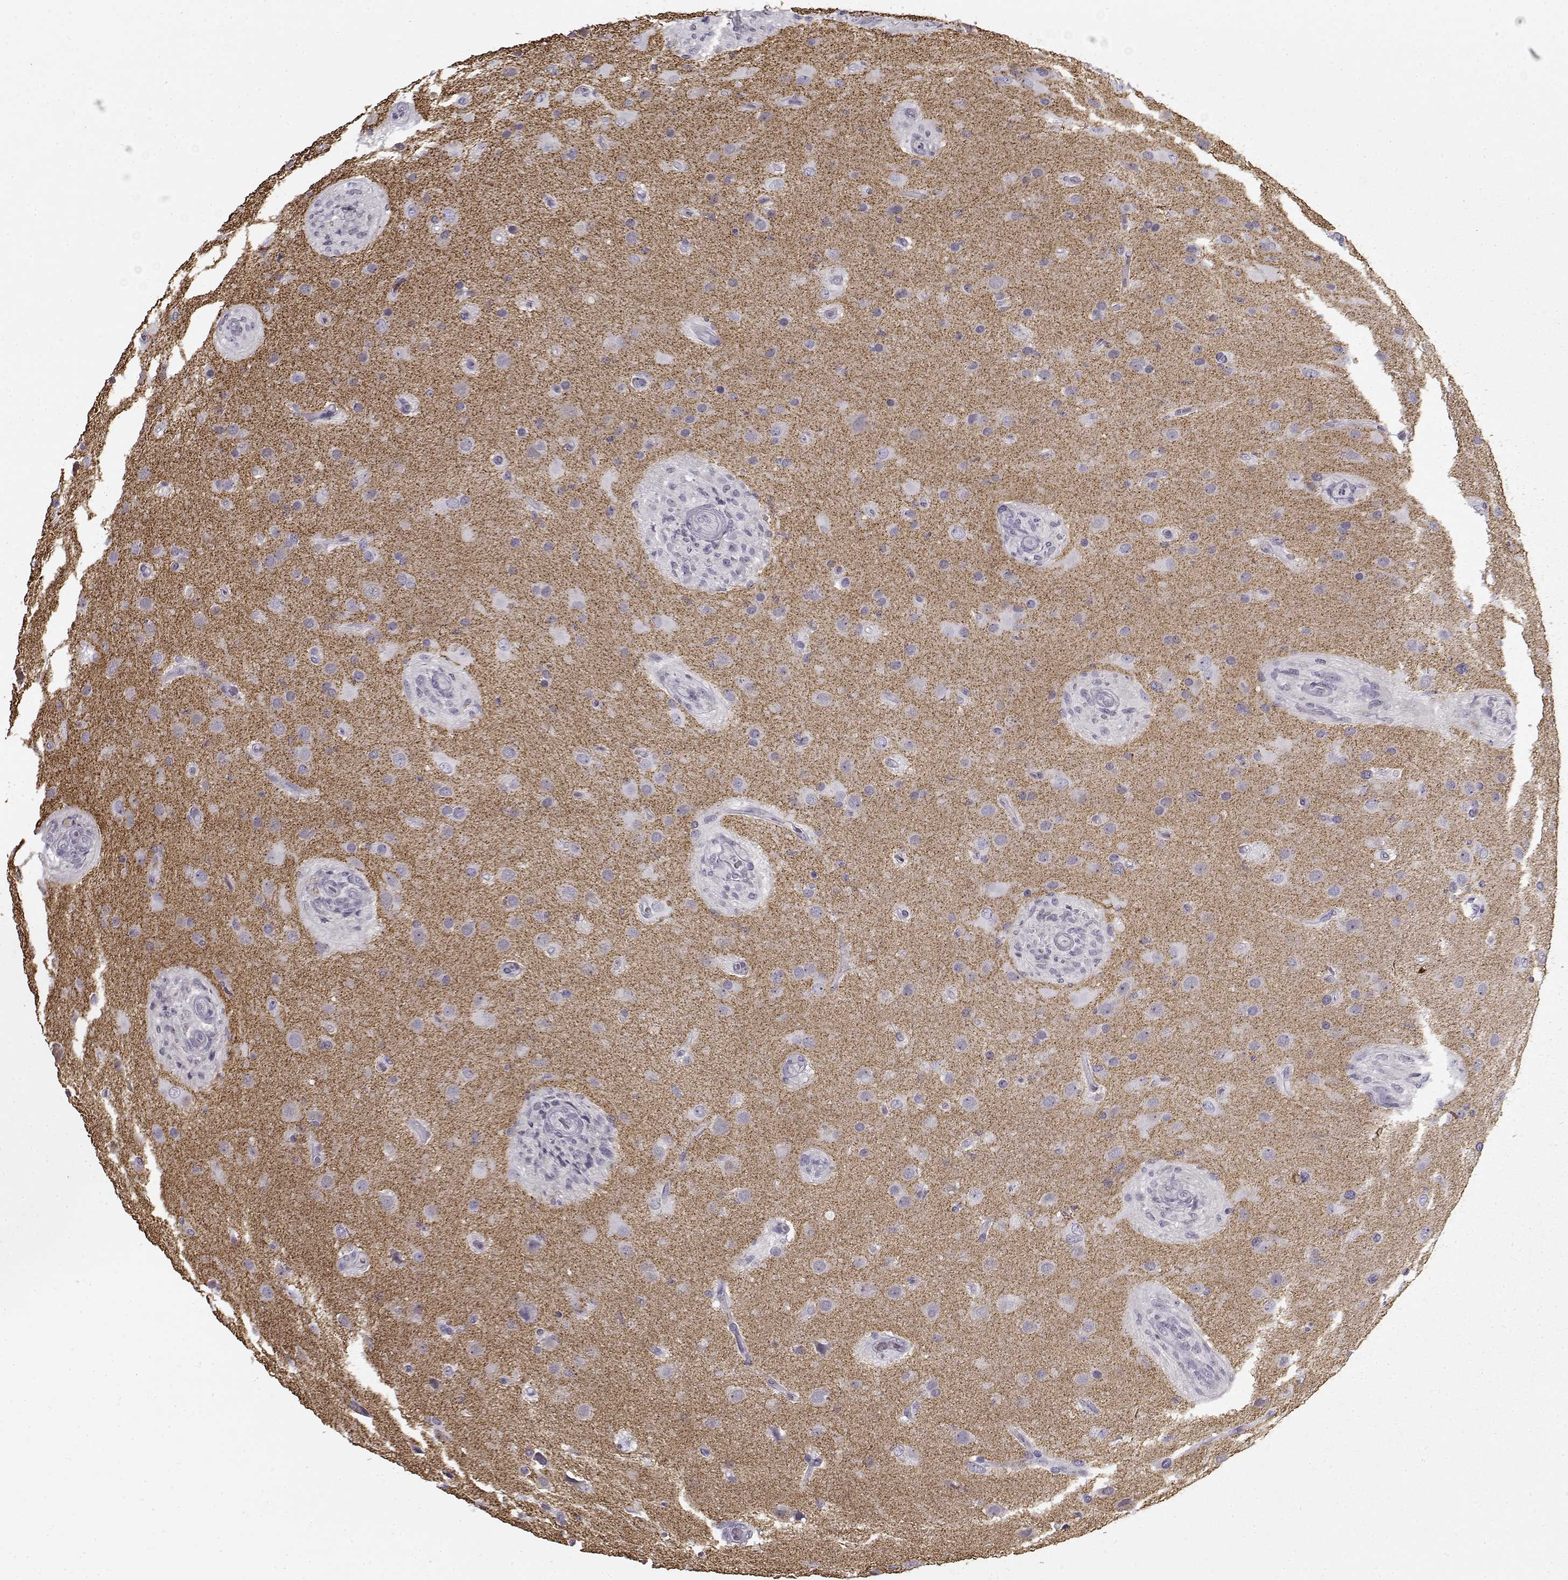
{"staining": {"intensity": "negative", "quantity": "none", "location": "none"}, "tissue": "glioma", "cell_type": "Tumor cells", "image_type": "cancer", "snomed": [{"axis": "morphology", "description": "Glioma, malignant, High grade"}, {"axis": "topography", "description": "Brain"}], "caption": "High-grade glioma (malignant) stained for a protein using immunohistochemistry (IHC) displays no positivity tumor cells.", "gene": "SNCA", "patient": {"sex": "male", "age": 68}}